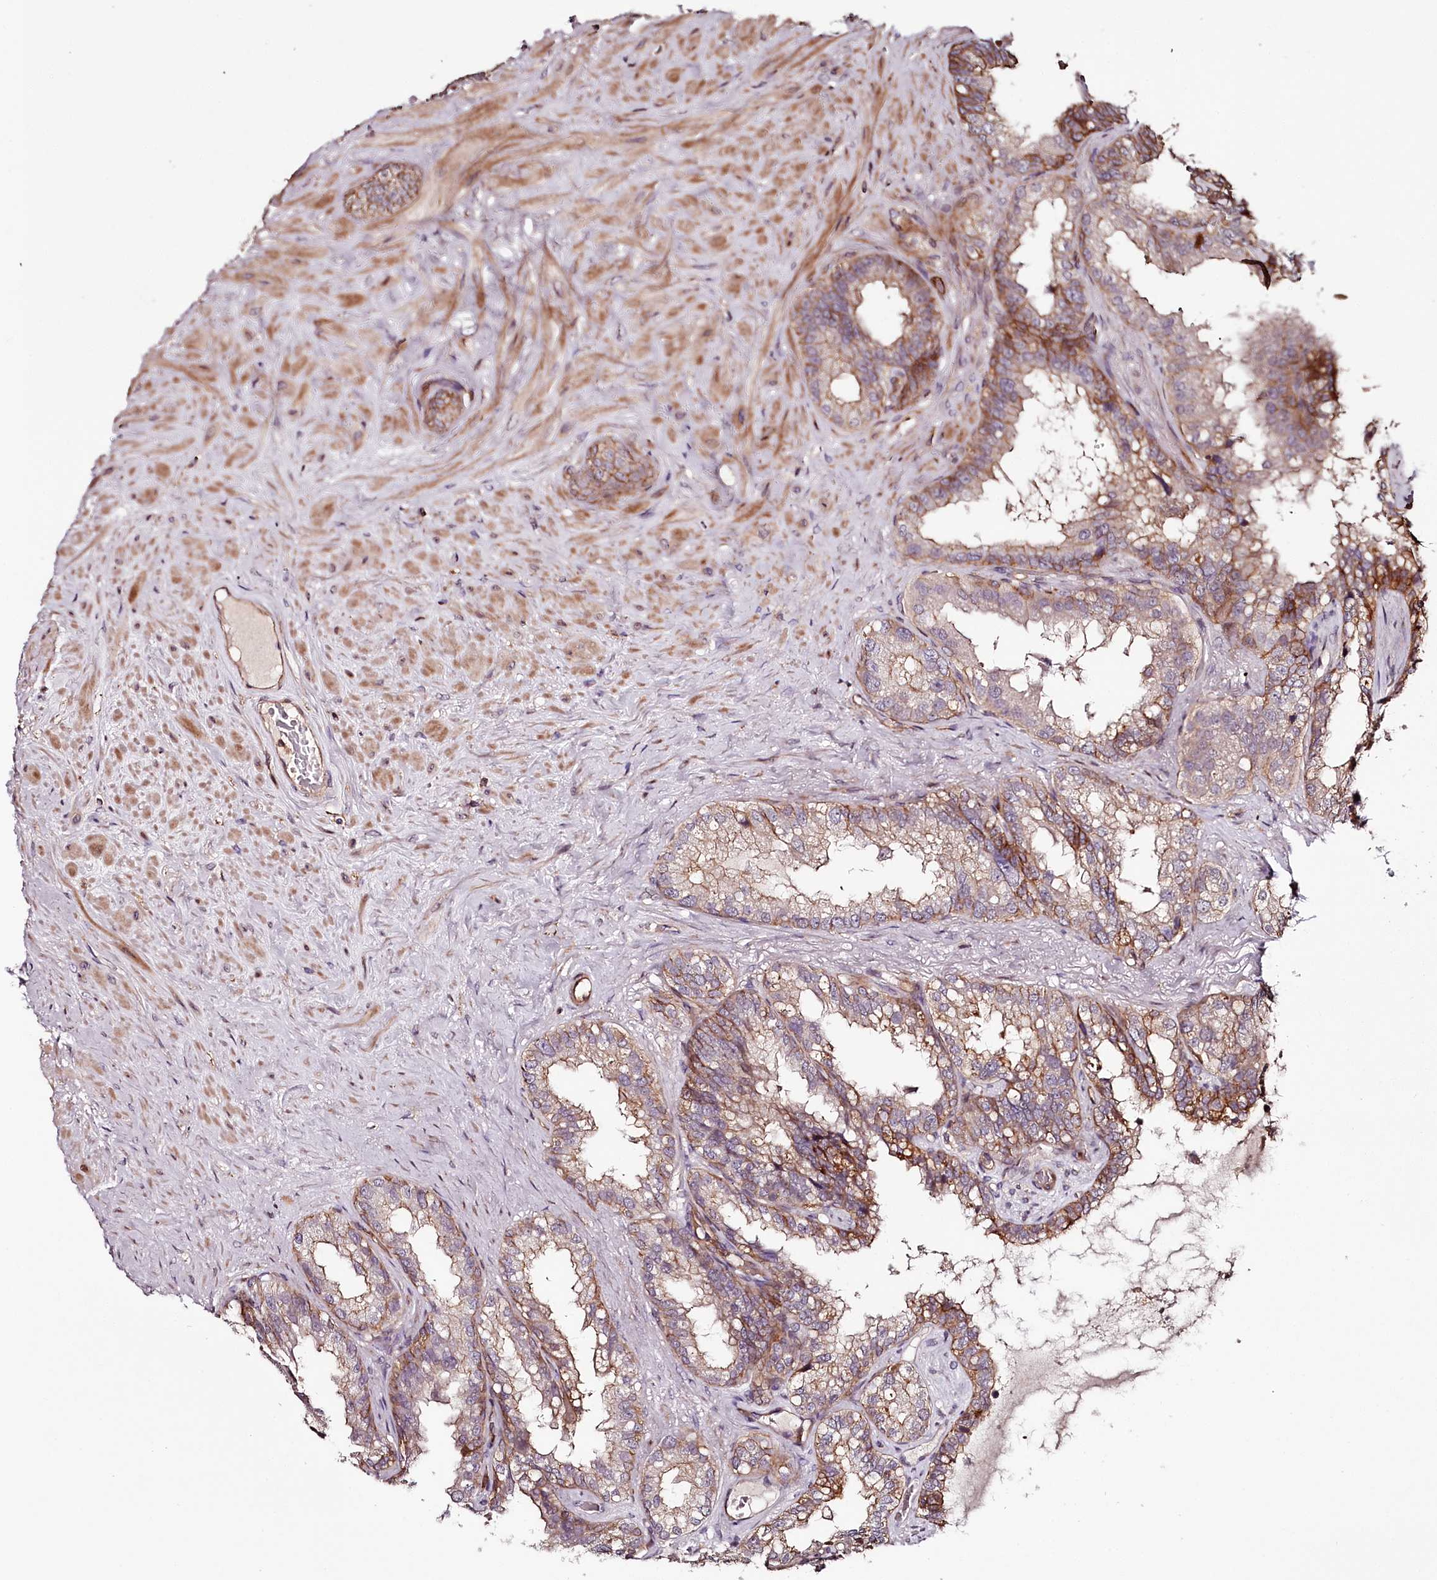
{"staining": {"intensity": "moderate", "quantity": "25%-75%", "location": "cytoplasmic/membranous"}, "tissue": "seminal vesicle", "cell_type": "Glandular cells", "image_type": "normal", "snomed": [{"axis": "morphology", "description": "Normal tissue, NOS"}, {"axis": "topography", "description": "Seminal veicle"}], "caption": "DAB (3,3'-diaminobenzidine) immunohistochemical staining of unremarkable human seminal vesicle shows moderate cytoplasmic/membranous protein expression in approximately 25%-75% of glandular cells.", "gene": "KIF14", "patient": {"sex": "male", "age": 80}}